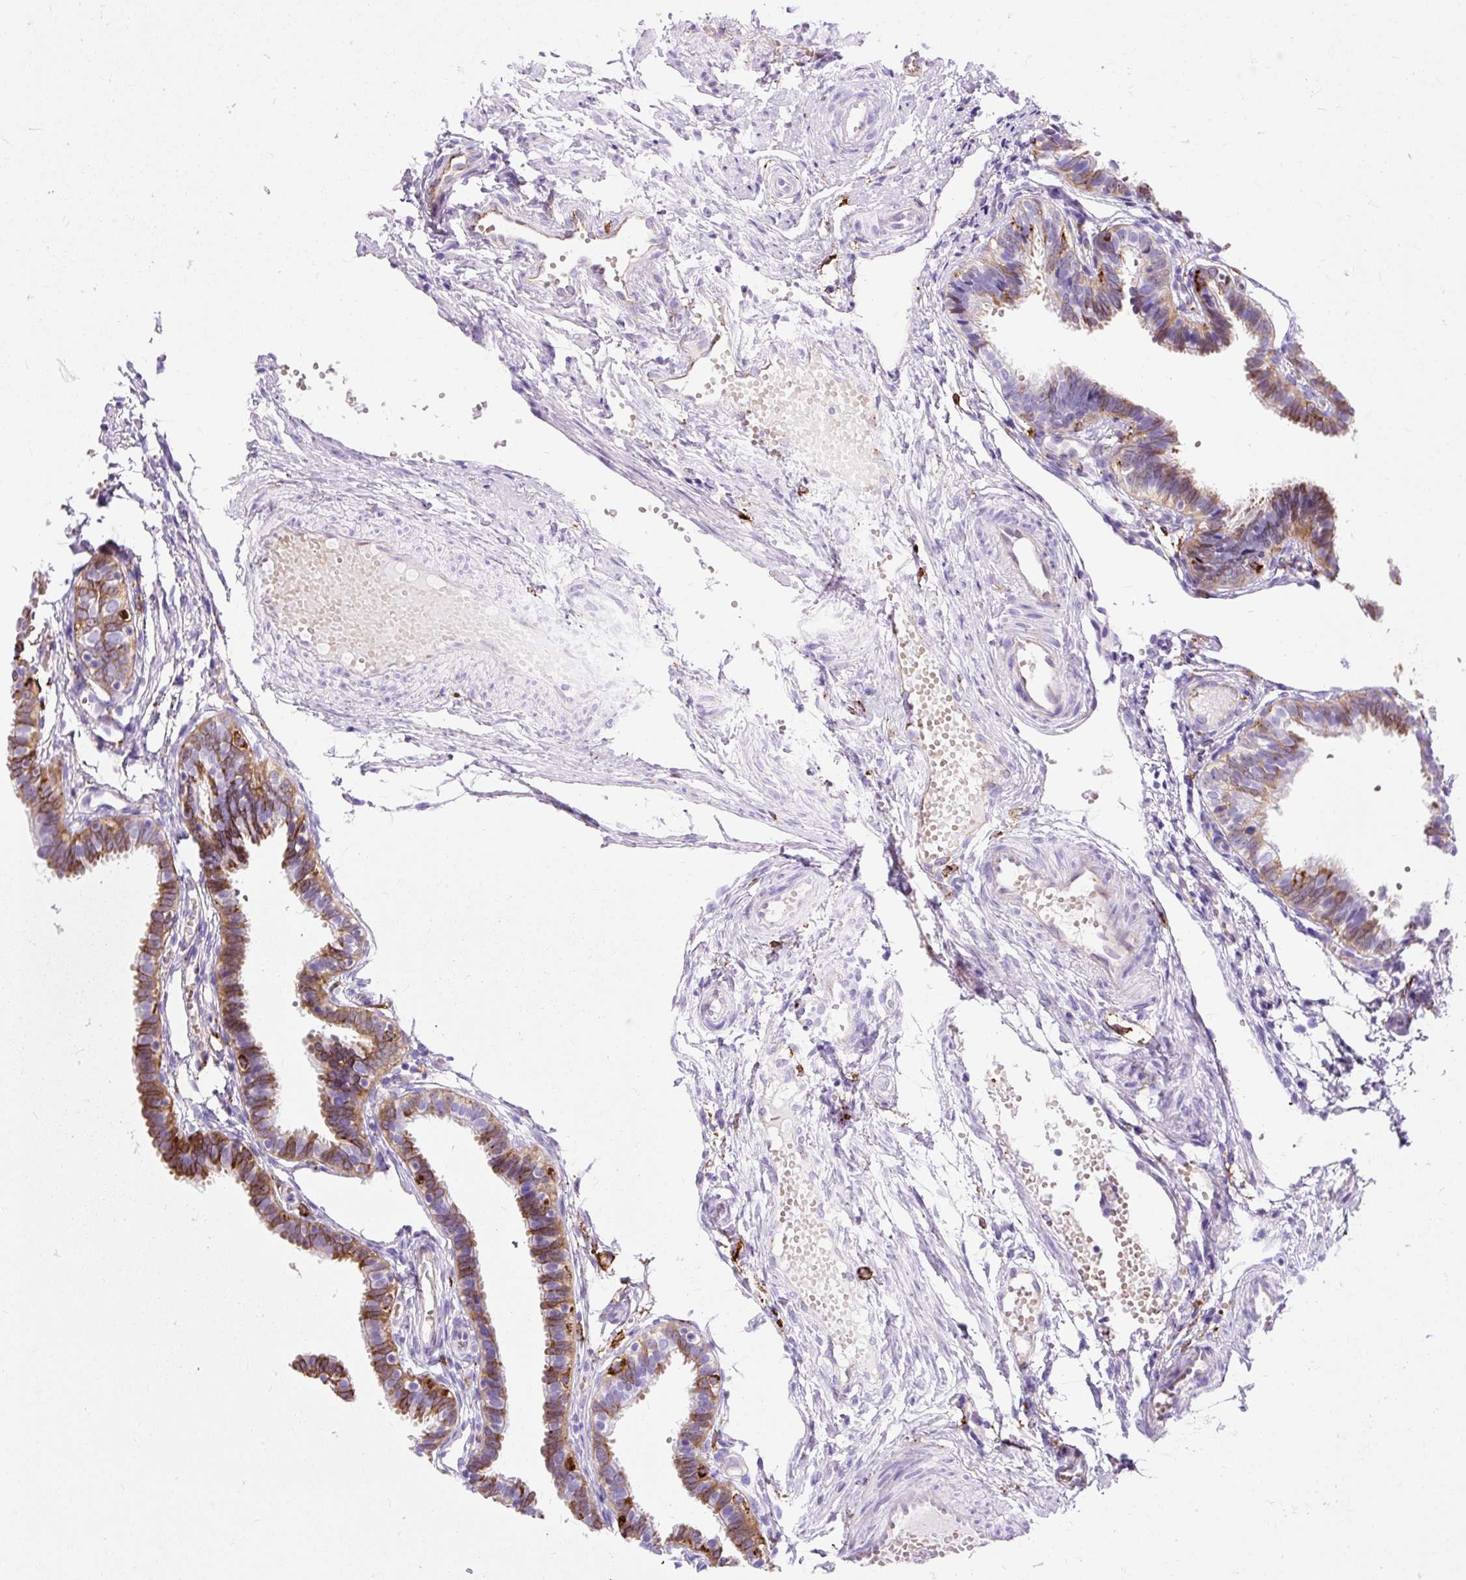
{"staining": {"intensity": "moderate", "quantity": "<25%", "location": "cytoplasmic/membranous"}, "tissue": "fallopian tube", "cell_type": "Glandular cells", "image_type": "normal", "snomed": [{"axis": "morphology", "description": "Normal tissue, NOS"}, {"axis": "topography", "description": "Fallopian tube"}], "caption": "The image exhibits immunohistochemical staining of benign fallopian tube. There is moderate cytoplasmic/membranous staining is present in approximately <25% of glandular cells.", "gene": "HLA", "patient": {"sex": "female", "age": 37}}